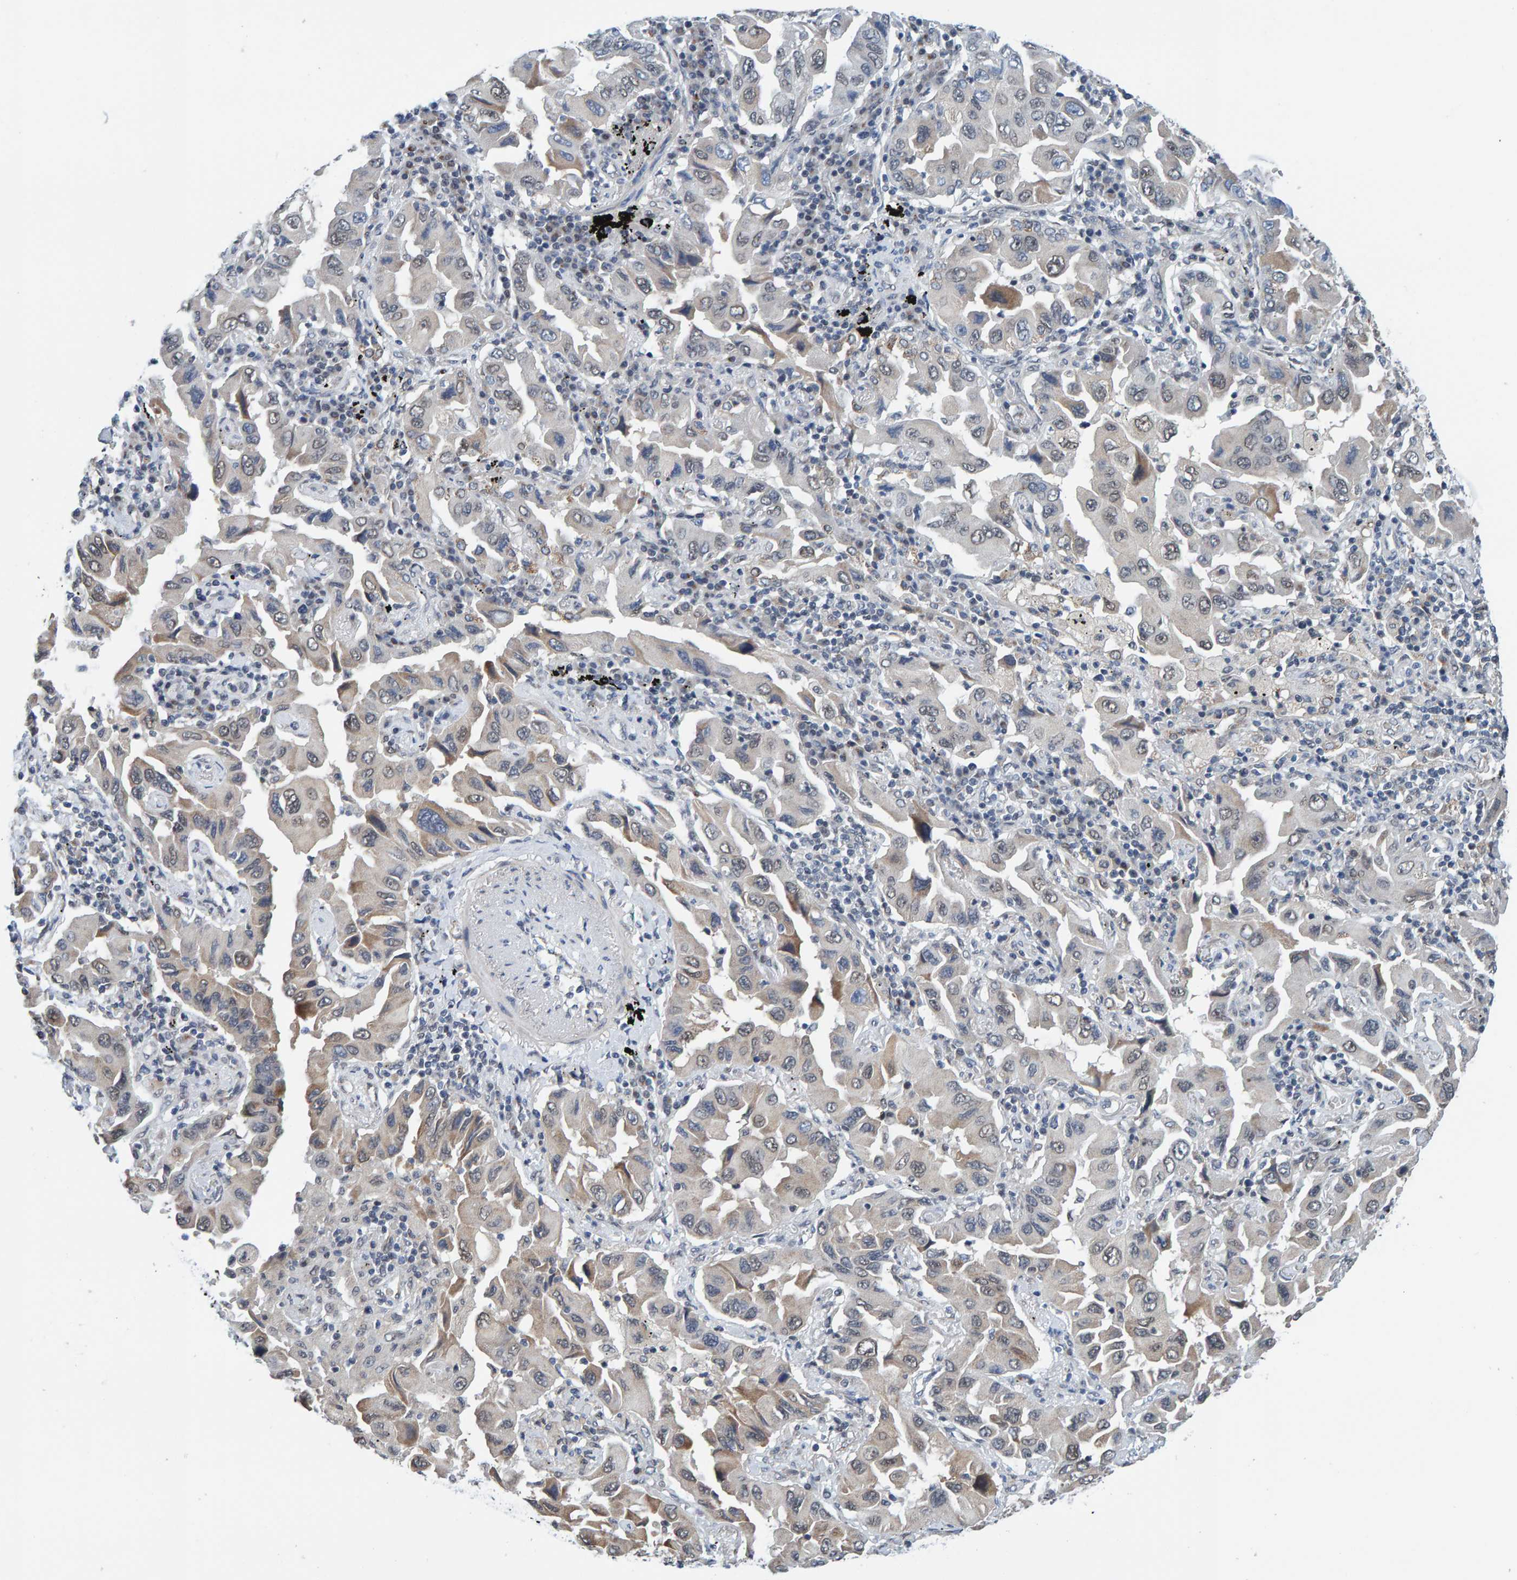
{"staining": {"intensity": "weak", "quantity": "<25%", "location": "cytoplasmic/membranous,nuclear"}, "tissue": "lung cancer", "cell_type": "Tumor cells", "image_type": "cancer", "snomed": [{"axis": "morphology", "description": "Adenocarcinoma, NOS"}, {"axis": "topography", "description": "Lung"}], "caption": "The histopathology image shows no significant expression in tumor cells of adenocarcinoma (lung). (DAB immunohistochemistry (IHC) visualized using brightfield microscopy, high magnification).", "gene": "SCRN2", "patient": {"sex": "female", "age": 65}}